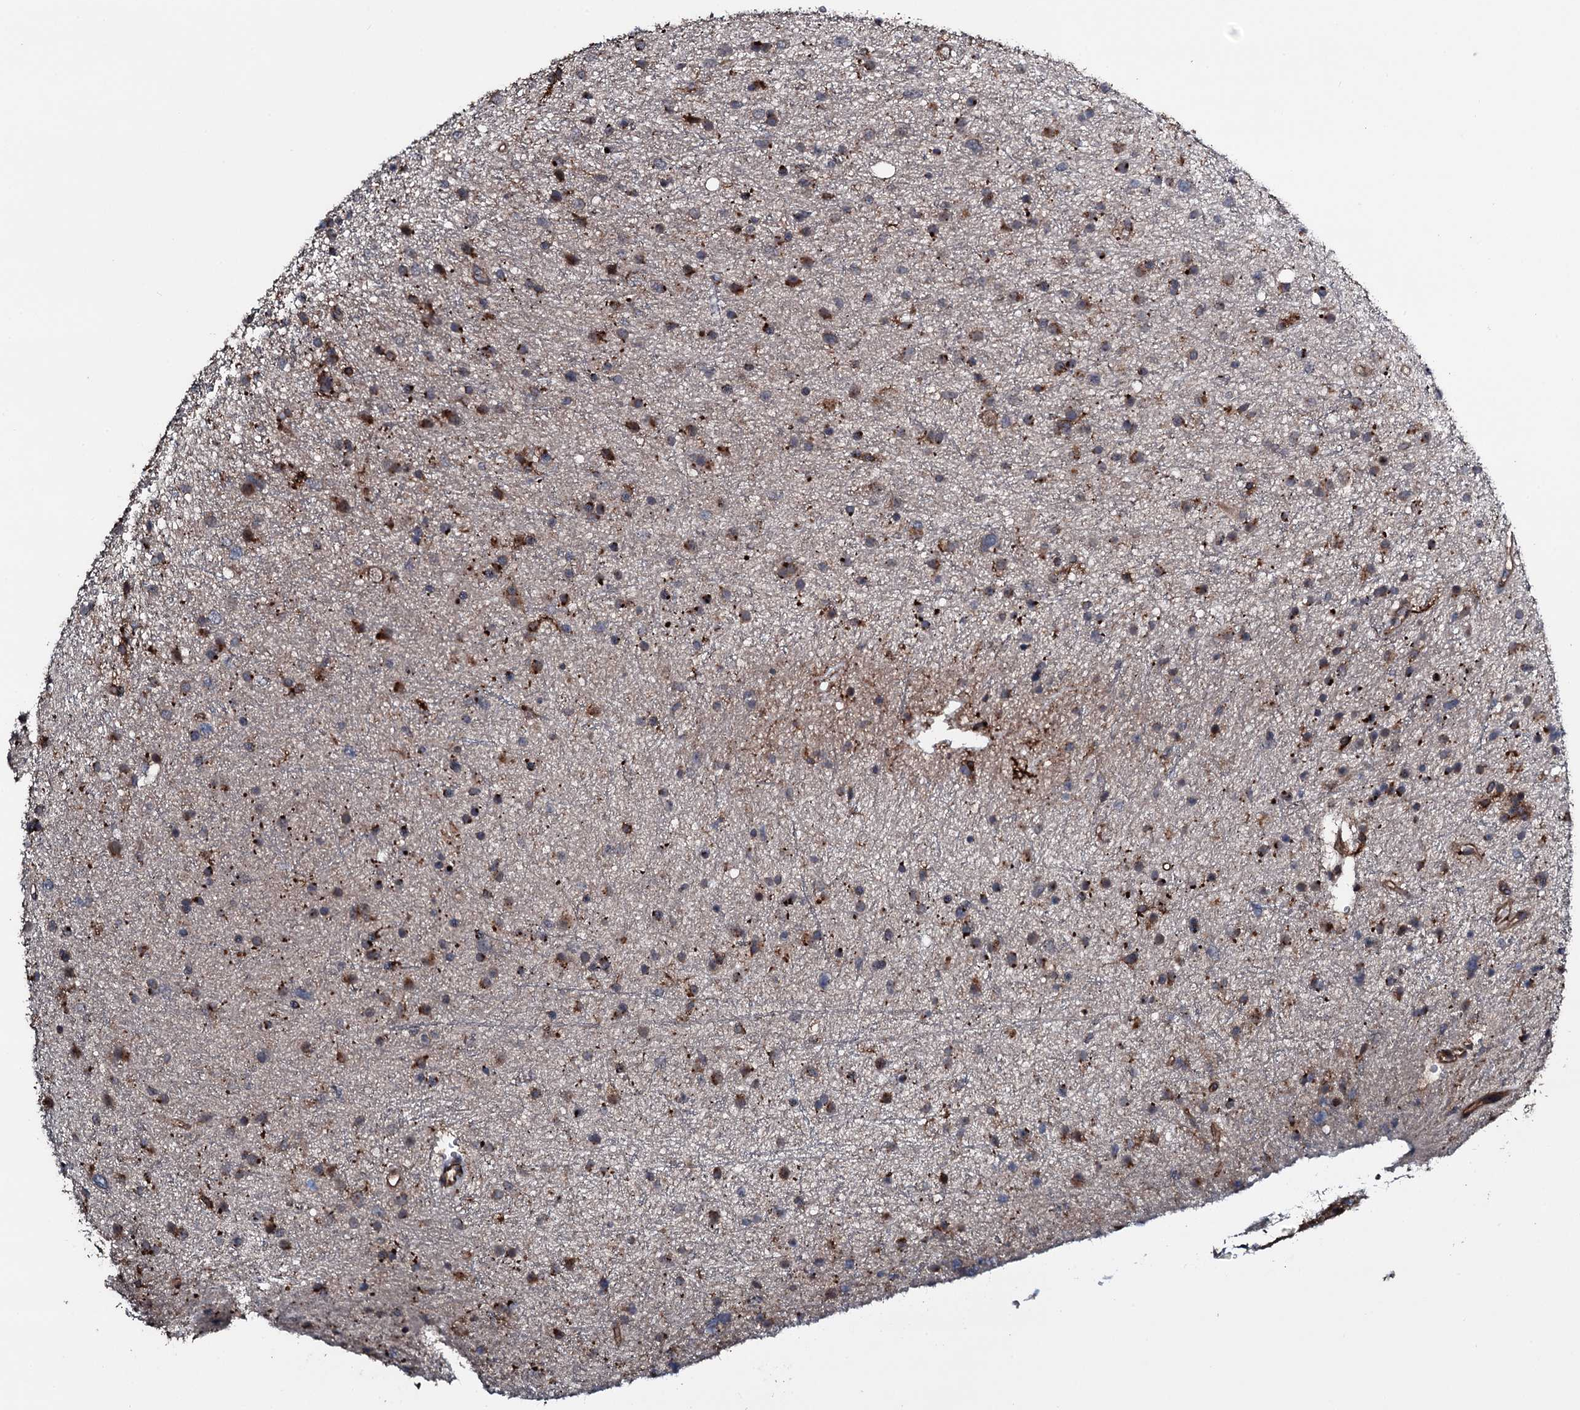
{"staining": {"intensity": "moderate", "quantity": "25%-75%", "location": "cytoplasmic/membranous"}, "tissue": "glioma", "cell_type": "Tumor cells", "image_type": "cancer", "snomed": [{"axis": "morphology", "description": "Glioma, malignant, Low grade"}, {"axis": "topography", "description": "Cerebral cortex"}], "caption": "Malignant low-grade glioma tissue exhibits moderate cytoplasmic/membranous staining in approximately 25%-75% of tumor cells", "gene": "TPGS2", "patient": {"sex": "female", "age": 39}}